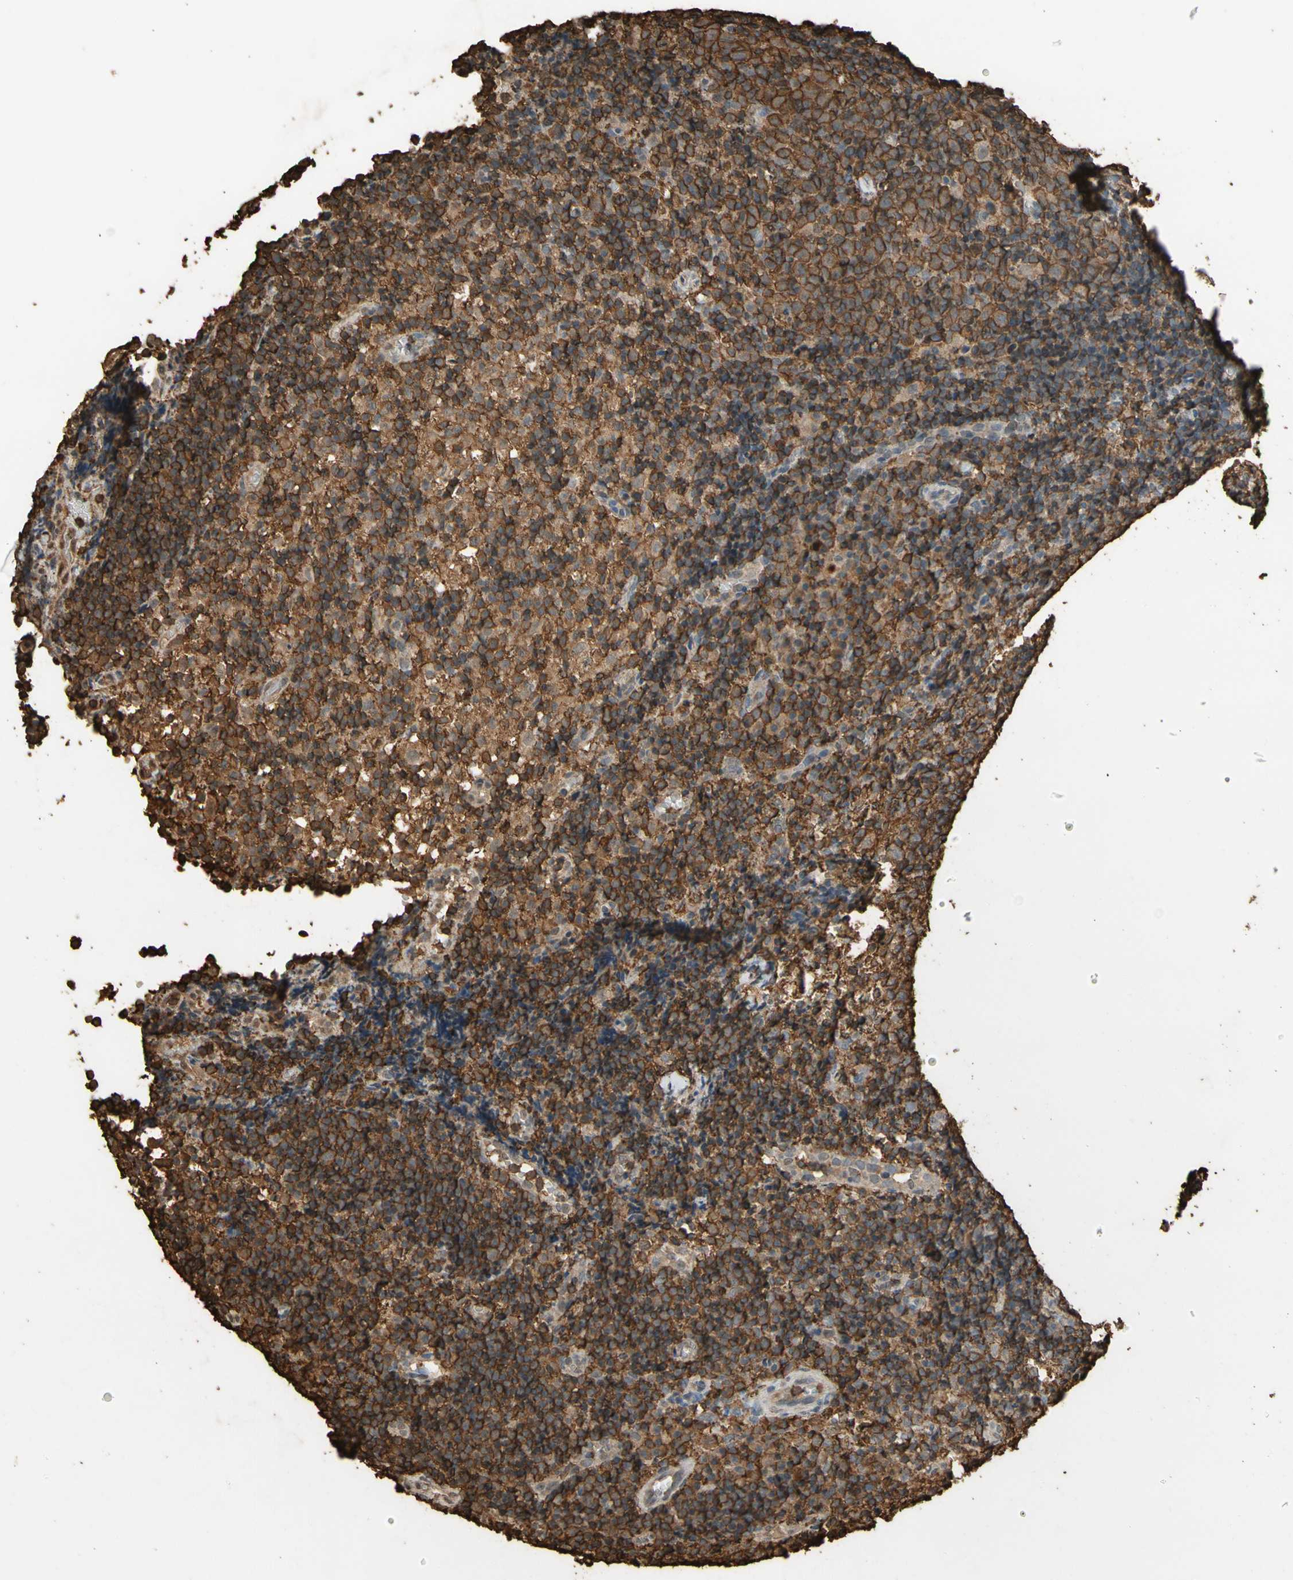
{"staining": {"intensity": "strong", "quantity": ">75%", "location": "cytoplasmic/membranous"}, "tissue": "lymph node", "cell_type": "Germinal center cells", "image_type": "normal", "snomed": [{"axis": "morphology", "description": "Normal tissue, NOS"}, {"axis": "morphology", "description": "Inflammation, NOS"}, {"axis": "topography", "description": "Lymph node"}], "caption": "Immunohistochemistry (IHC) (DAB) staining of unremarkable lymph node demonstrates strong cytoplasmic/membranous protein positivity in about >75% of germinal center cells.", "gene": "TNFSF13B", "patient": {"sex": "male", "age": 55}}